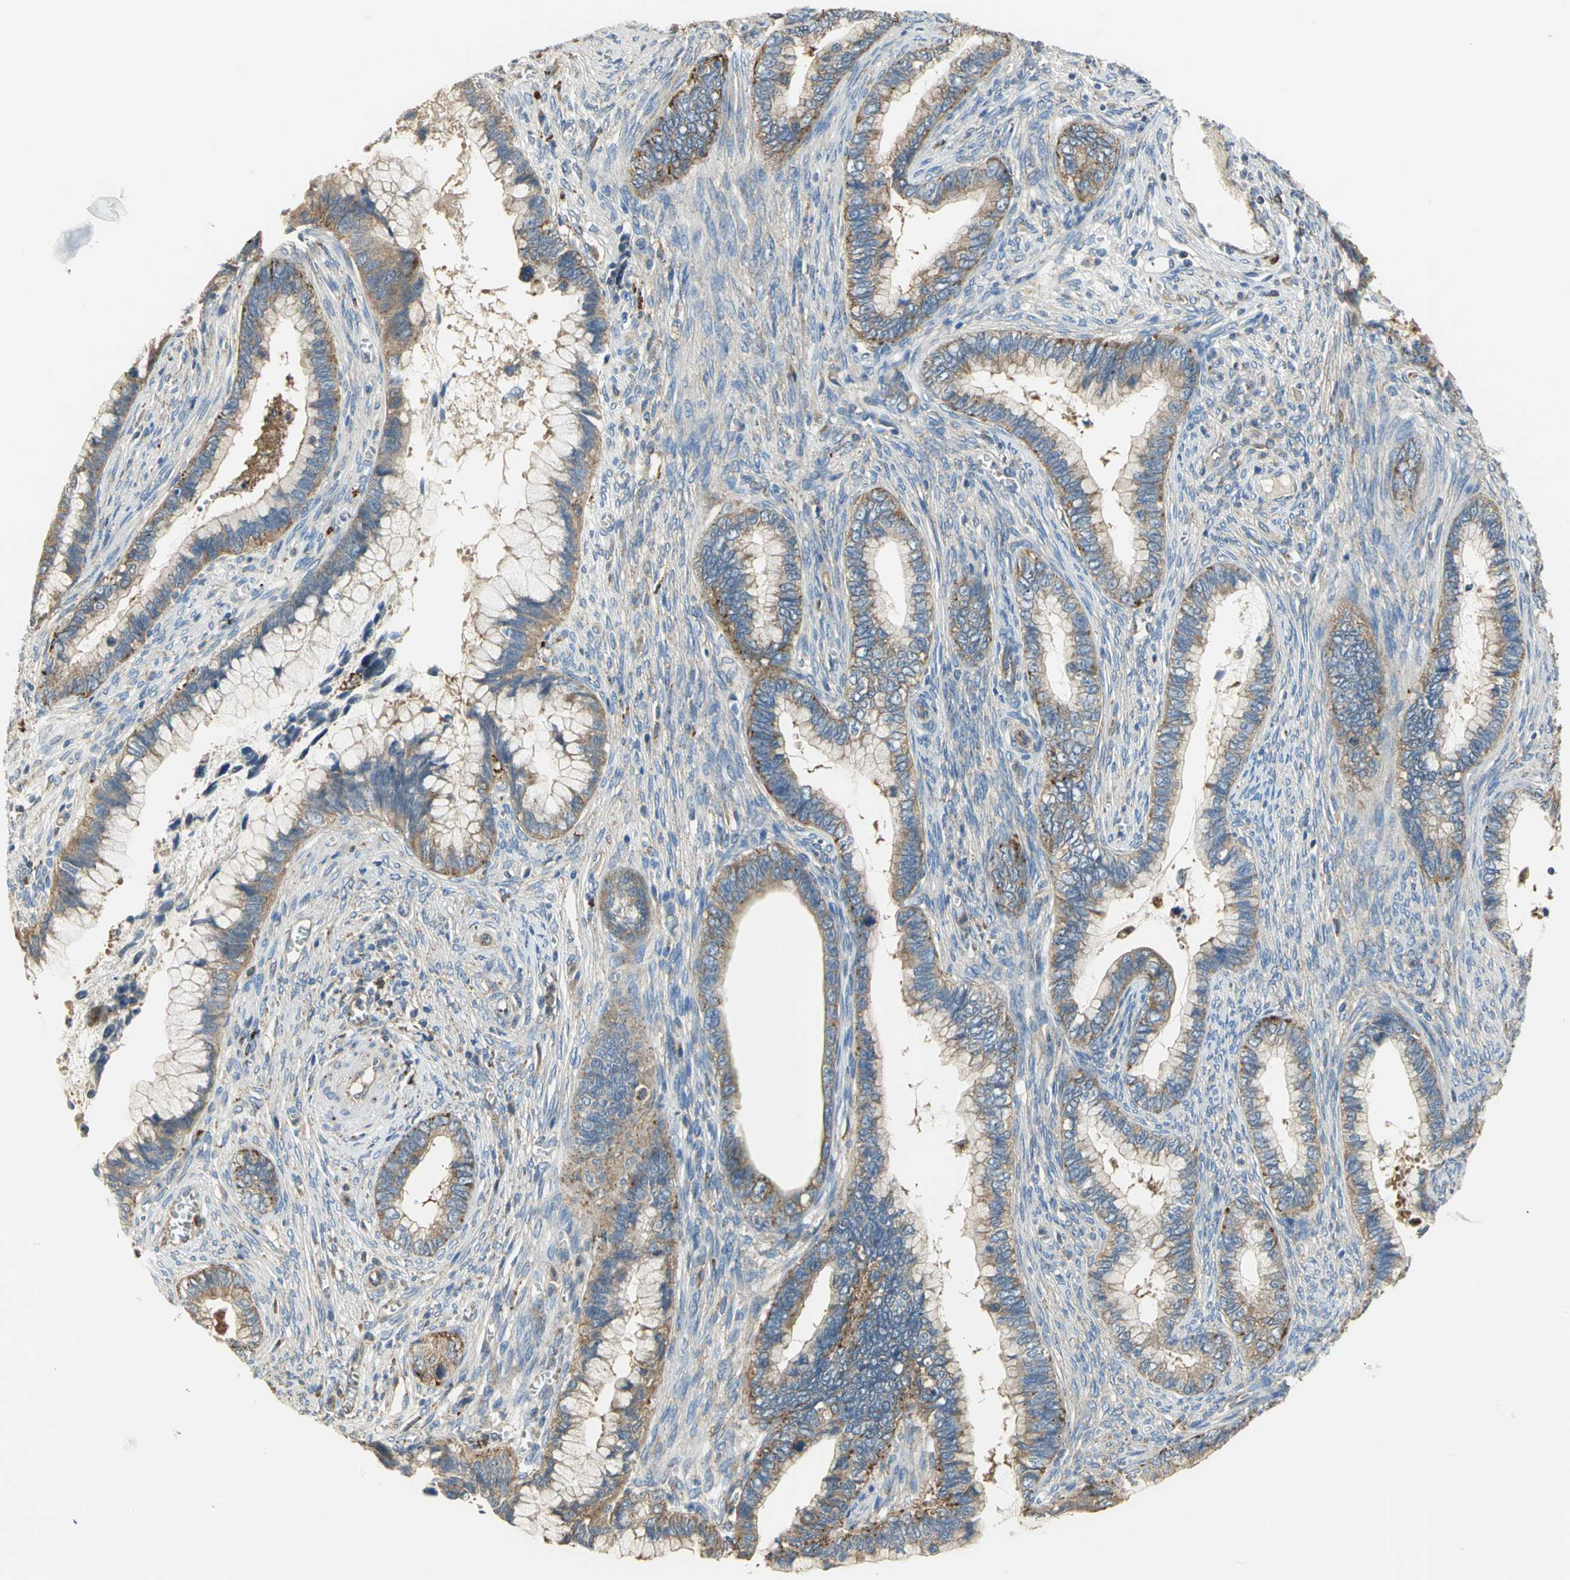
{"staining": {"intensity": "weak", "quantity": ">75%", "location": "cytoplasmic/membranous"}, "tissue": "cervical cancer", "cell_type": "Tumor cells", "image_type": "cancer", "snomed": [{"axis": "morphology", "description": "Adenocarcinoma, NOS"}, {"axis": "topography", "description": "Cervix"}], "caption": "IHC image of human cervical cancer stained for a protein (brown), which exhibits low levels of weak cytoplasmic/membranous staining in about >75% of tumor cells.", "gene": "DIAPH2", "patient": {"sex": "female", "age": 44}}